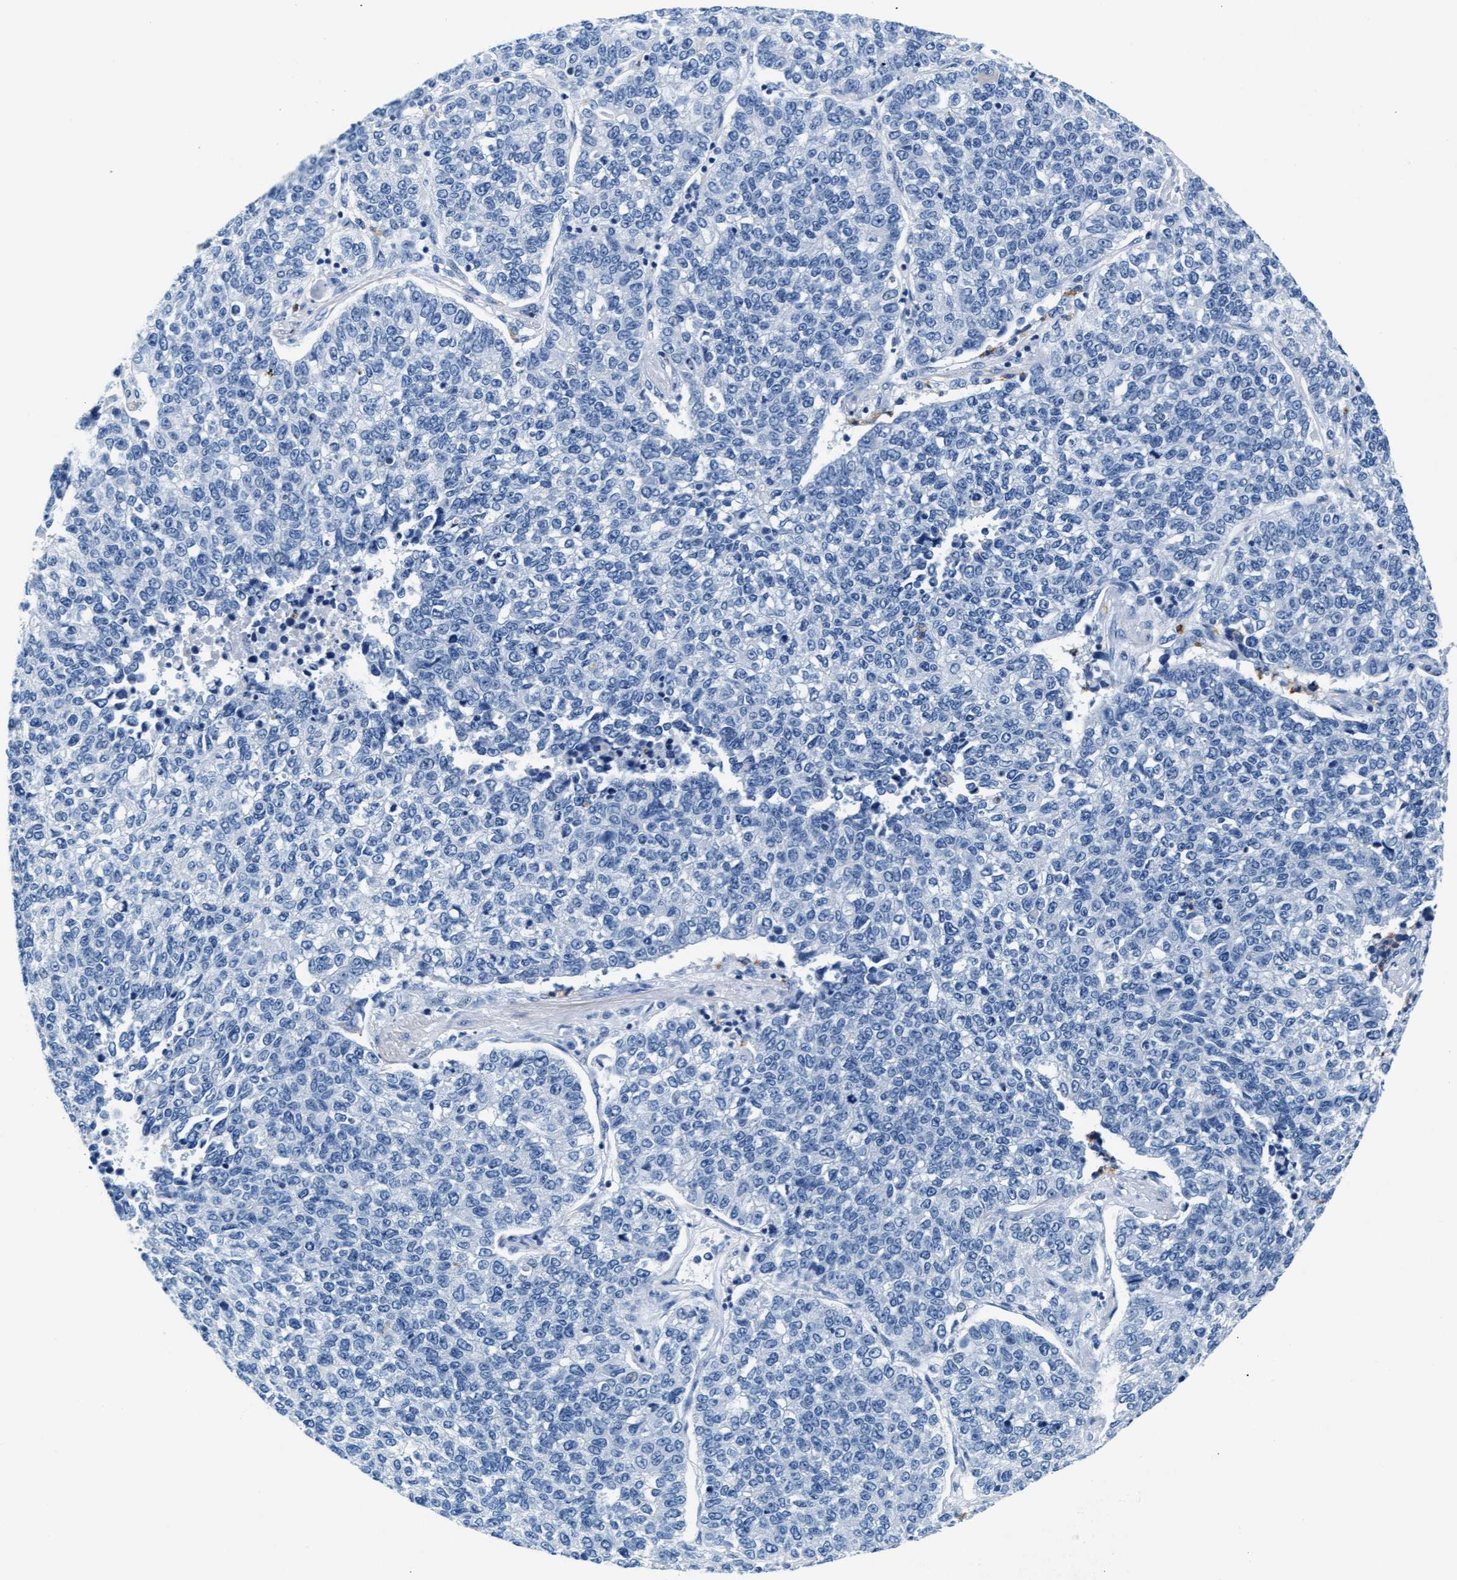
{"staining": {"intensity": "negative", "quantity": "none", "location": "none"}, "tissue": "lung cancer", "cell_type": "Tumor cells", "image_type": "cancer", "snomed": [{"axis": "morphology", "description": "Adenocarcinoma, NOS"}, {"axis": "topography", "description": "Lung"}], "caption": "IHC image of adenocarcinoma (lung) stained for a protein (brown), which displays no positivity in tumor cells. (DAB immunohistochemistry (IHC), high magnification).", "gene": "MMP8", "patient": {"sex": "male", "age": 49}}